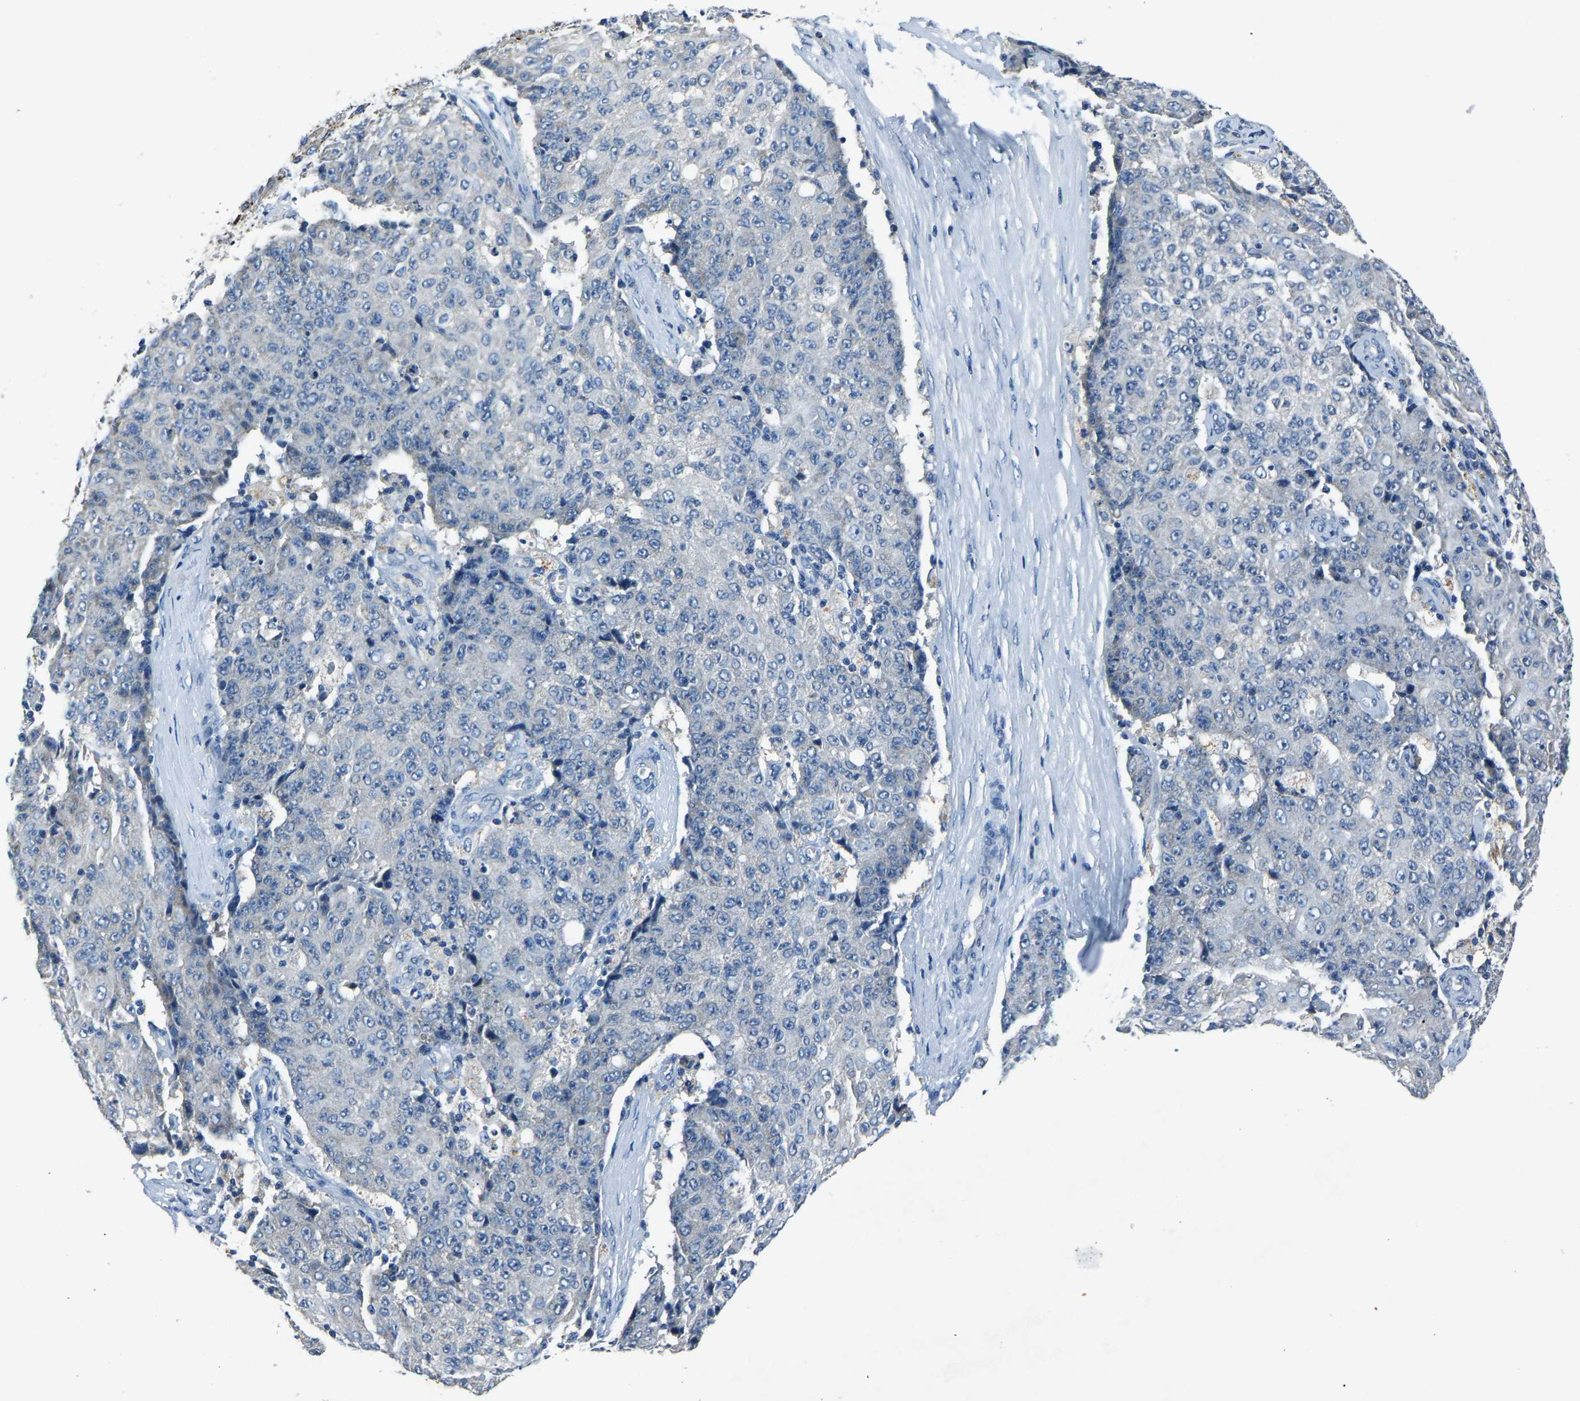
{"staining": {"intensity": "negative", "quantity": "none", "location": "none"}, "tissue": "ovarian cancer", "cell_type": "Tumor cells", "image_type": "cancer", "snomed": [{"axis": "morphology", "description": "Carcinoma, endometroid"}, {"axis": "topography", "description": "Ovary"}], "caption": "Human ovarian endometroid carcinoma stained for a protein using immunohistochemistry (IHC) exhibits no expression in tumor cells.", "gene": "ADAM2", "patient": {"sex": "female", "age": 42}}